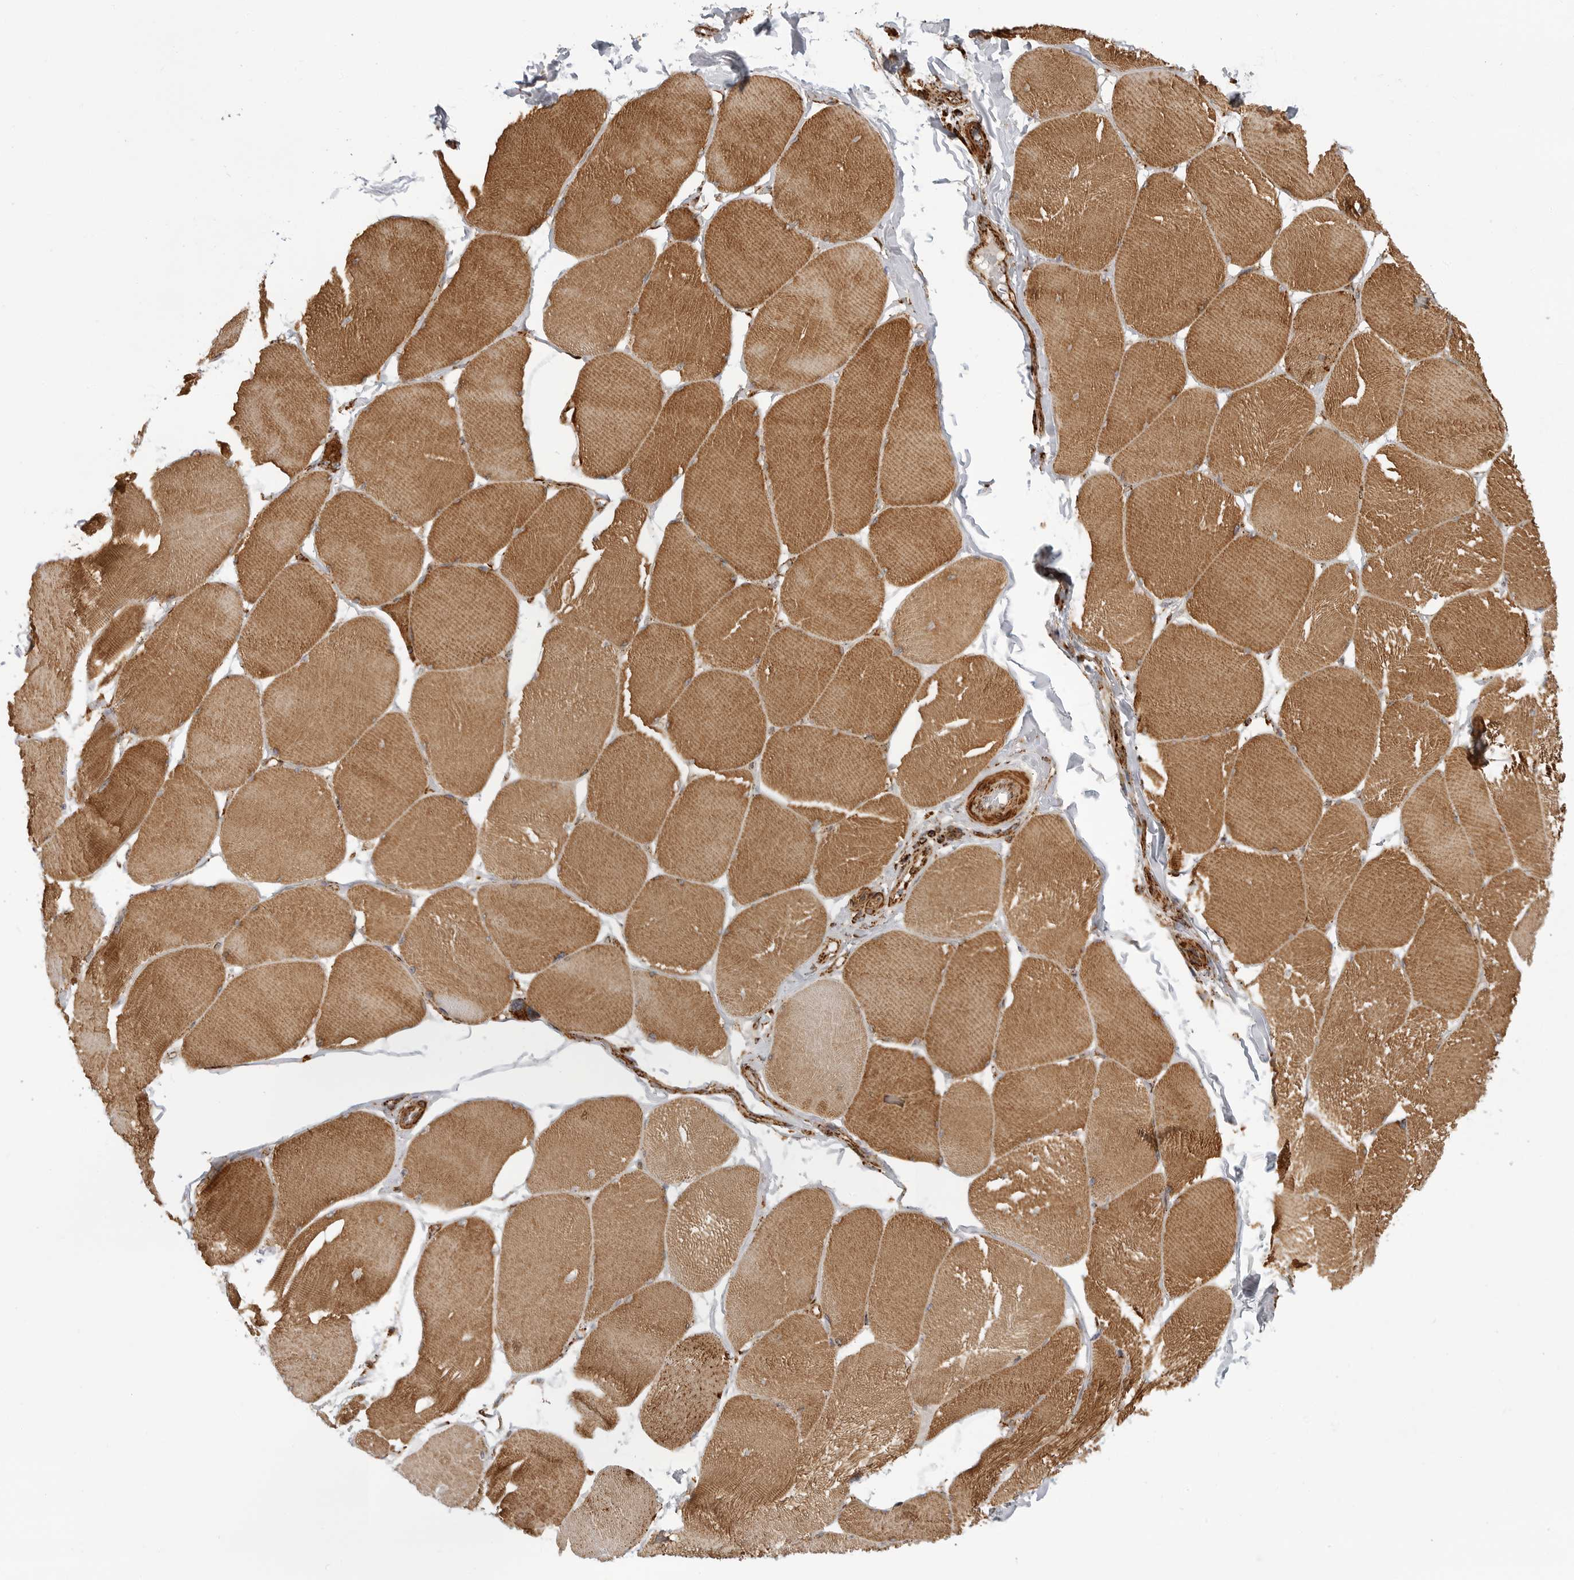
{"staining": {"intensity": "strong", "quantity": "25%-75%", "location": "cytoplasmic/membranous"}, "tissue": "skeletal muscle", "cell_type": "Myocytes", "image_type": "normal", "snomed": [{"axis": "morphology", "description": "Normal tissue, NOS"}, {"axis": "topography", "description": "Skin"}, {"axis": "topography", "description": "Skeletal muscle"}], "caption": "Skeletal muscle stained with a brown dye displays strong cytoplasmic/membranous positive staining in about 25%-75% of myocytes.", "gene": "BMP2K", "patient": {"sex": "male", "age": 83}}